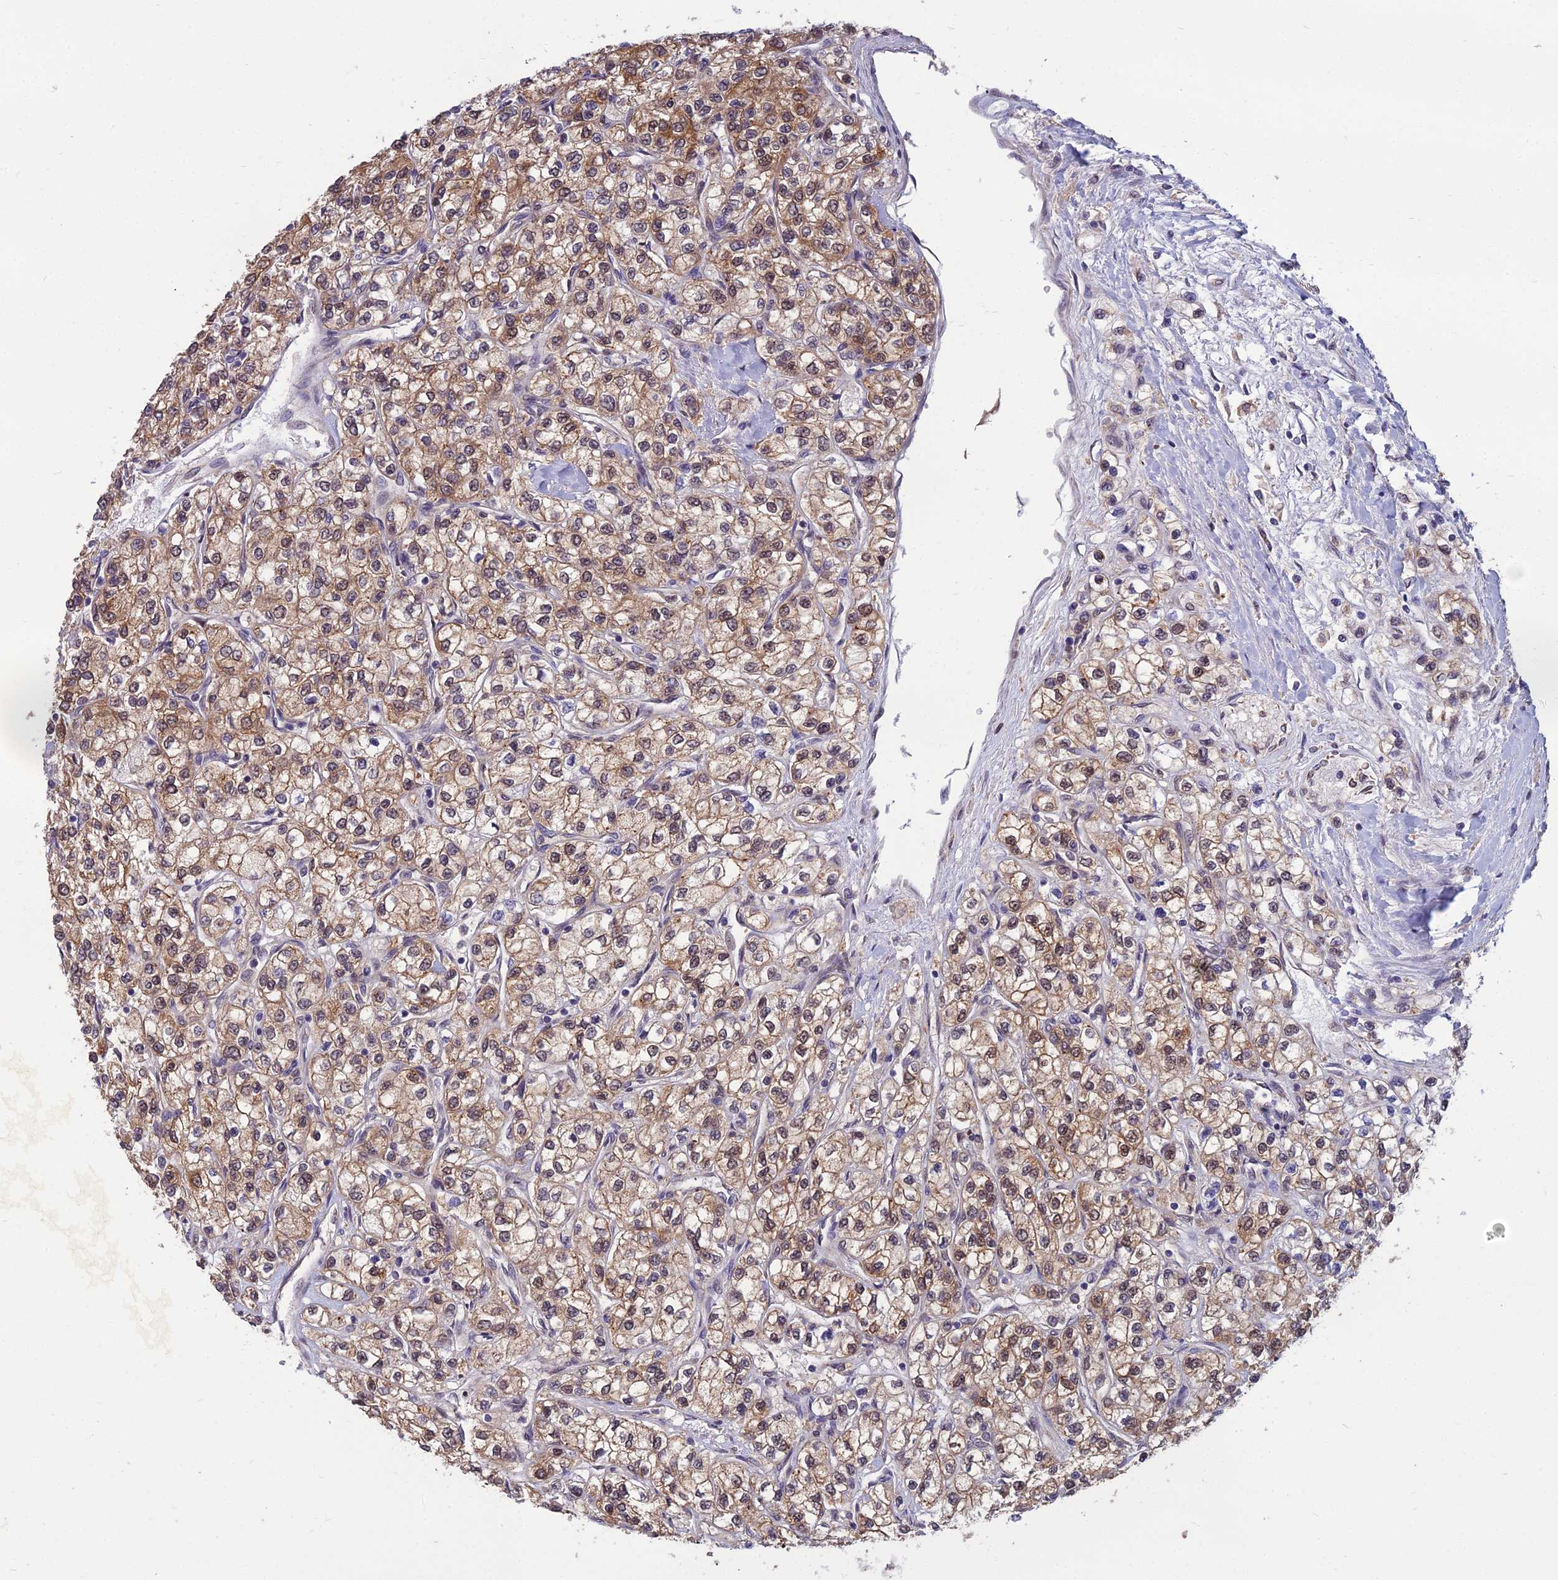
{"staining": {"intensity": "moderate", "quantity": ">75%", "location": "cytoplasmic/membranous,nuclear"}, "tissue": "renal cancer", "cell_type": "Tumor cells", "image_type": "cancer", "snomed": [{"axis": "morphology", "description": "Adenocarcinoma, NOS"}, {"axis": "topography", "description": "Kidney"}], "caption": "Immunohistochemical staining of renal adenocarcinoma shows medium levels of moderate cytoplasmic/membranous and nuclear staining in approximately >75% of tumor cells.", "gene": "NR4A3", "patient": {"sex": "male", "age": 80}}